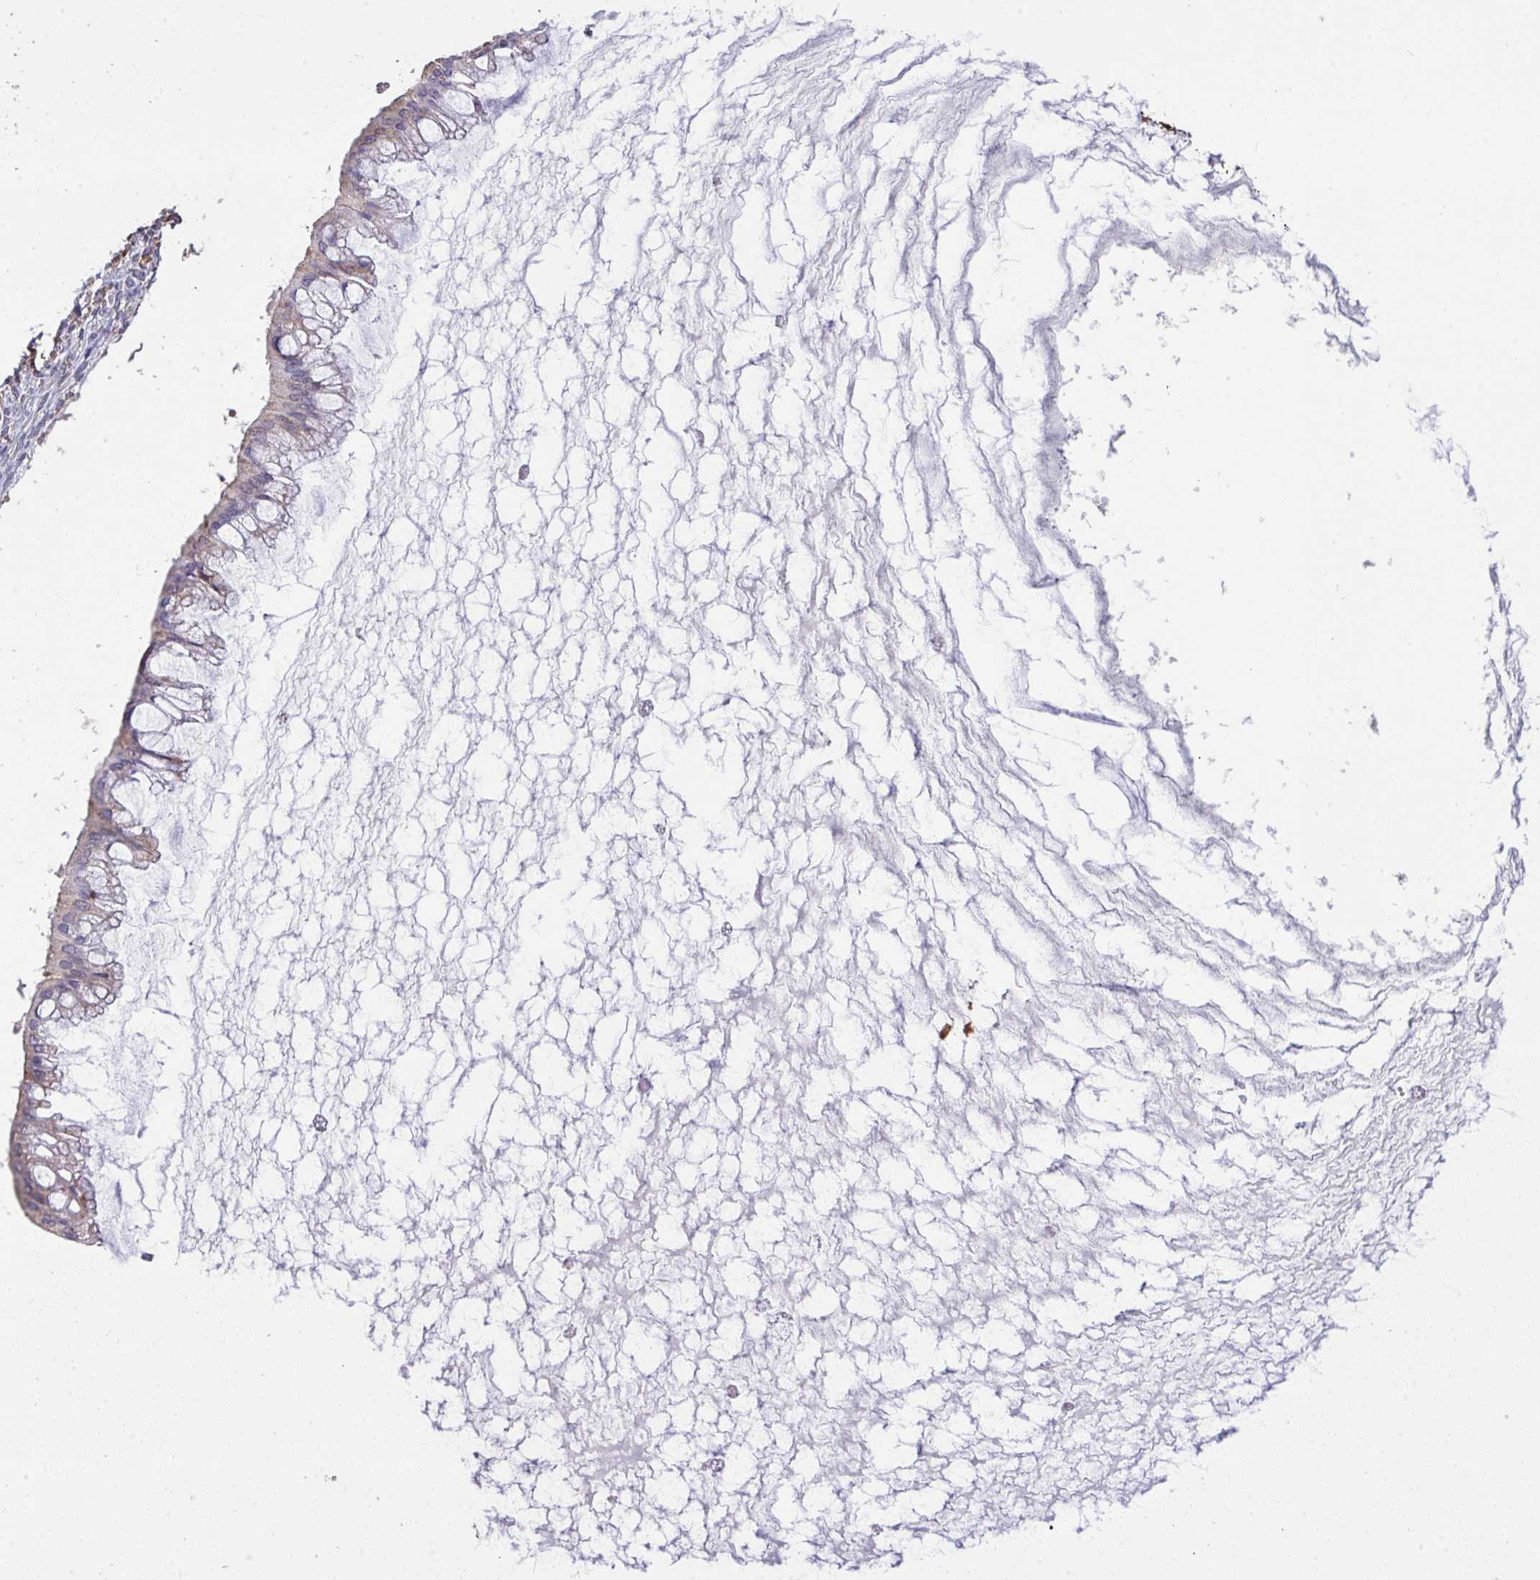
{"staining": {"intensity": "weak", "quantity": "<25%", "location": "cytoplasmic/membranous"}, "tissue": "ovarian cancer", "cell_type": "Tumor cells", "image_type": "cancer", "snomed": [{"axis": "morphology", "description": "Cystadenocarcinoma, mucinous, NOS"}, {"axis": "topography", "description": "Ovary"}], "caption": "A high-resolution photomicrograph shows immunohistochemistry (IHC) staining of mucinous cystadenocarcinoma (ovarian), which displays no significant staining in tumor cells.", "gene": "PPM1H", "patient": {"sex": "female", "age": 73}}